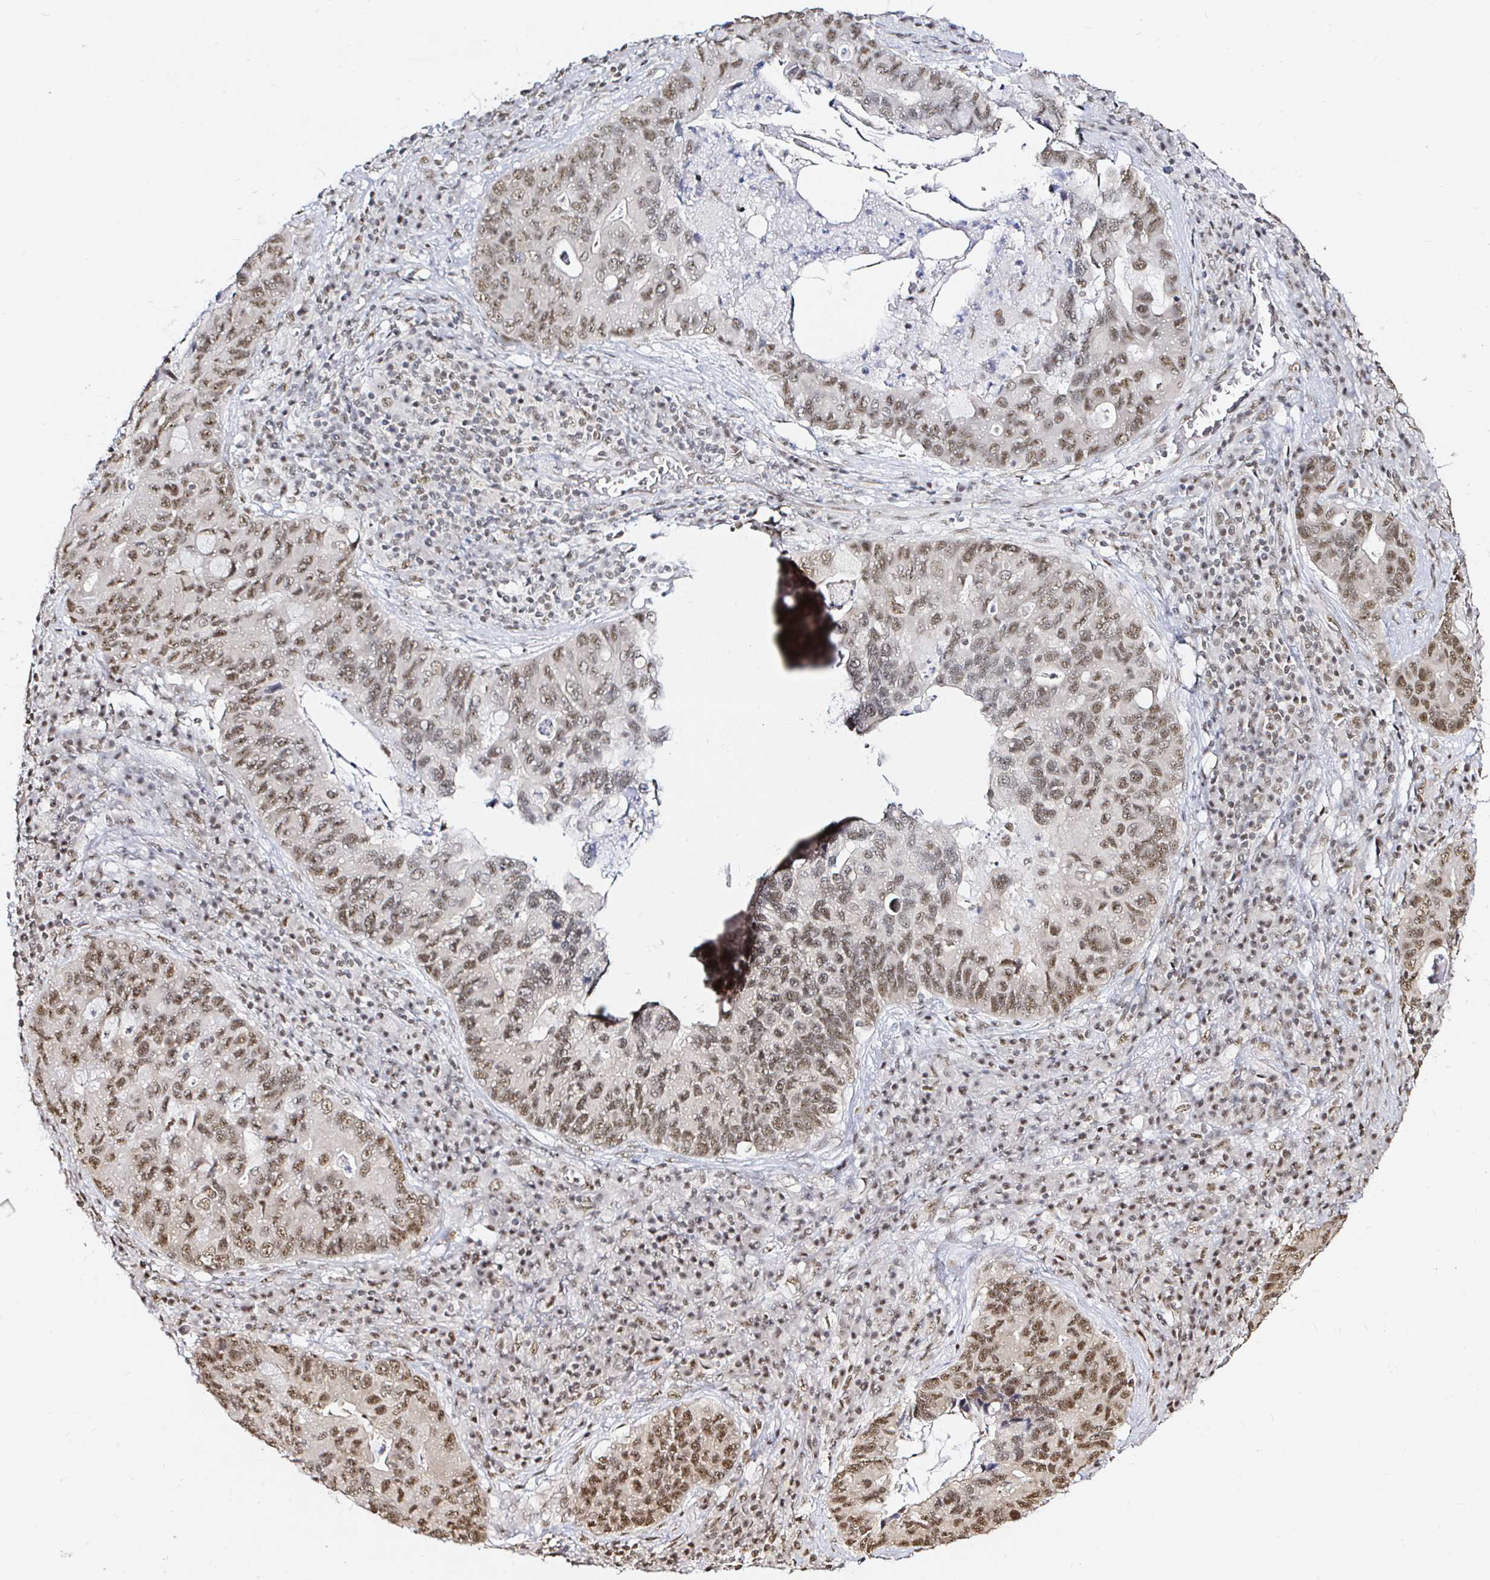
{"staining": {"intensity": "moderate", "quantity": ">75%", "location": "nuclear"}, "tissue": "lung cancer", "cell_type": "Tumor cells", "image_type": "cancer", "snomed": [{"axis": "morphology", "description": "Adenocarcinoma, NOS"}, {"axis": "morphology", "description": "Adenocarcinoma, metastatic, NOS"}, {"axis": "topography", "description": "Lymph node"}, {"axis": "topography", "description": "Lung"}], "caption": "Lung cancer (adenocarcinoma) stained with immunohistochemistry (IHC) displays moderate nuclear staining in about >75% of tumor cells. Ihc stains the protein in brown and the nuclei are stained blue.", "gene": "SNRPC", "patient": {"sex": "female", "age": 54}}